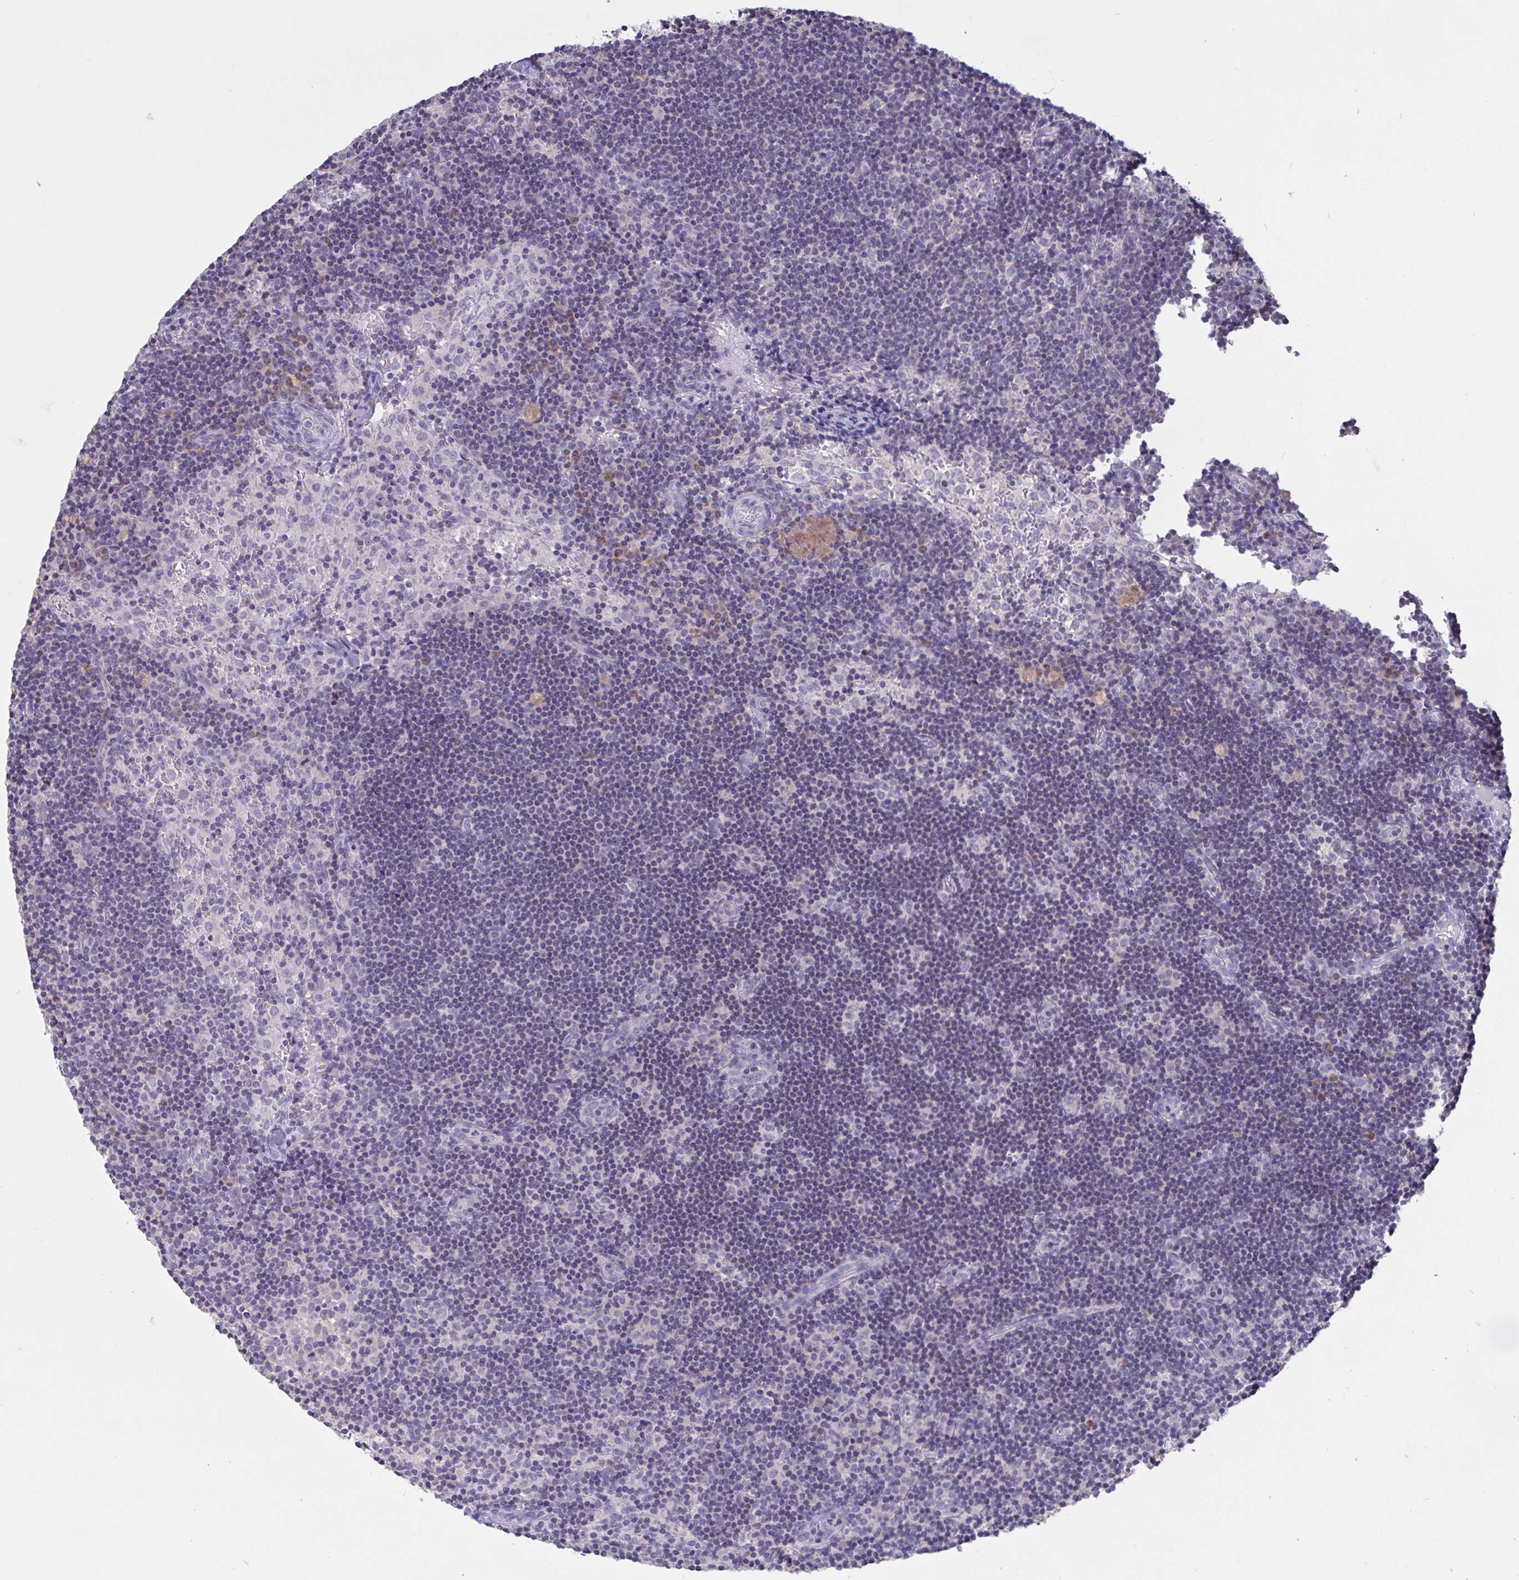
{"staining": {"intensity": "negative", "quantity": "none", "location": "none"}, "tissue": "lymph node", "cell_type": "Germinal center cells", "image_type": "normal", "snomed": [{"axis": "morphology", "description": "Normal tissue, NOS"}, {"axis": "topography", "description": "Lymph node"}], "caption": "High magnification brightfield microscopy of normal lymph node stained with DAB (3,3'-diaminobenzidine) (brown) and counterstained with hematoxylin (blue): germinal center cells show no significant staining. Brightfield microscopy of immunohistochemistry (IHC) stained with DAB (brown) and hematoxylin (blue), captured at high magnification.", "gene": "TMEM41A", "patient": {"sex": "female", "age": 45}}